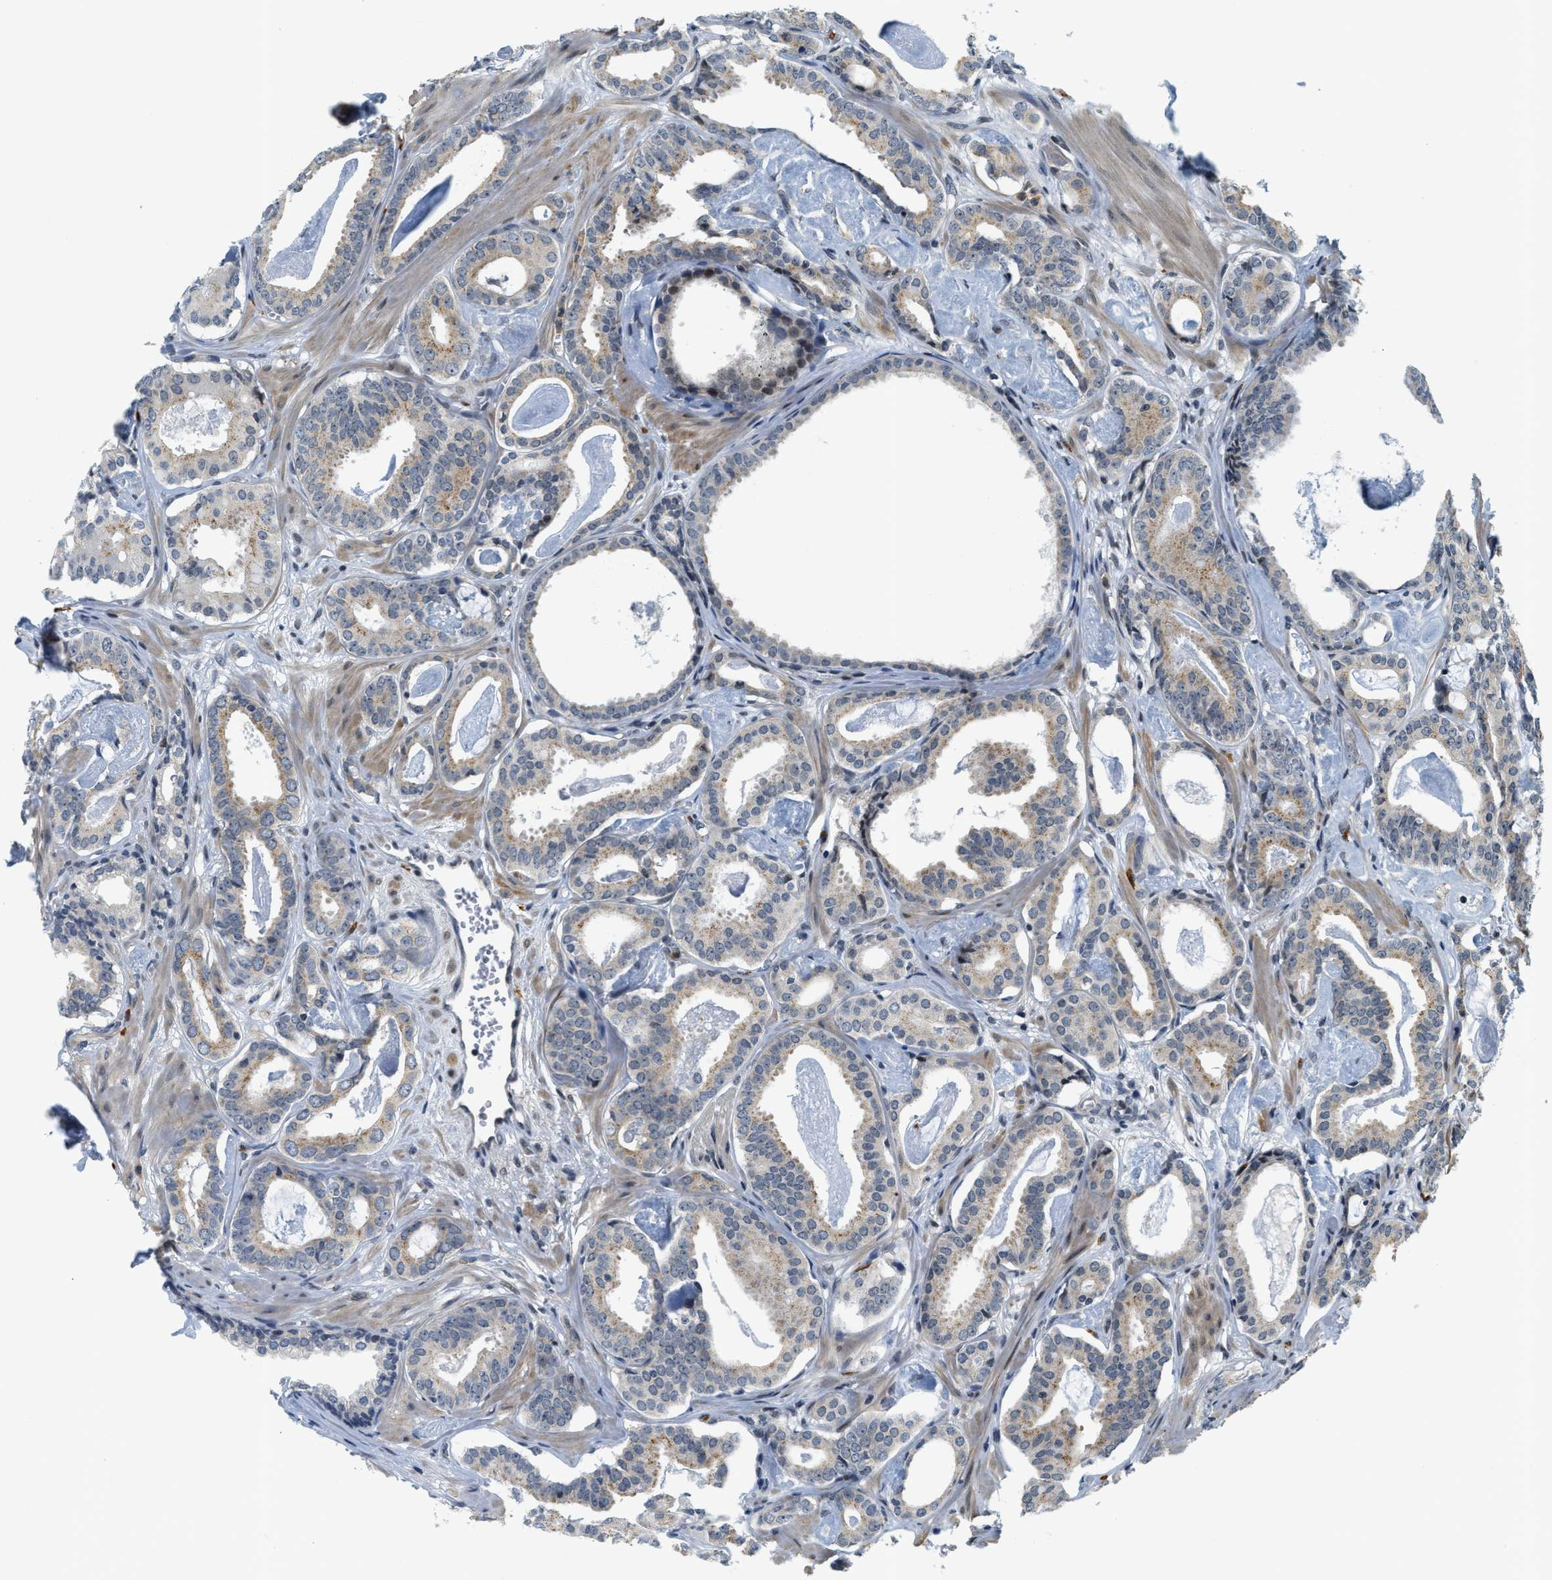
{"staining": {"intensity": "weak", "quantity": "25%-75%", "location": "cytoplasmic/membranous"}, "tissue": "prostate cancer", "cell_type": "Tumor cells", "image_type": "cancer", "snomed": [{"axis": "morphology", "description": "Adenocarcinoma, Low grade"}, {"axis": "topography", "description": "Prostate"}], "caption": "Prostate cancer (low-grade adenocarcinoma) stained with immunohistochemistry displays weak cytoplasmic/membranous staining in approximately 25%-75% of tumor cells. The staining is performed using DAB brown chromogen to label protein expression. The nuclei are counter-stained blue using hematoxylin.", "gene": "KMT2A", "patient": {"sex": "male", "age": 53}}